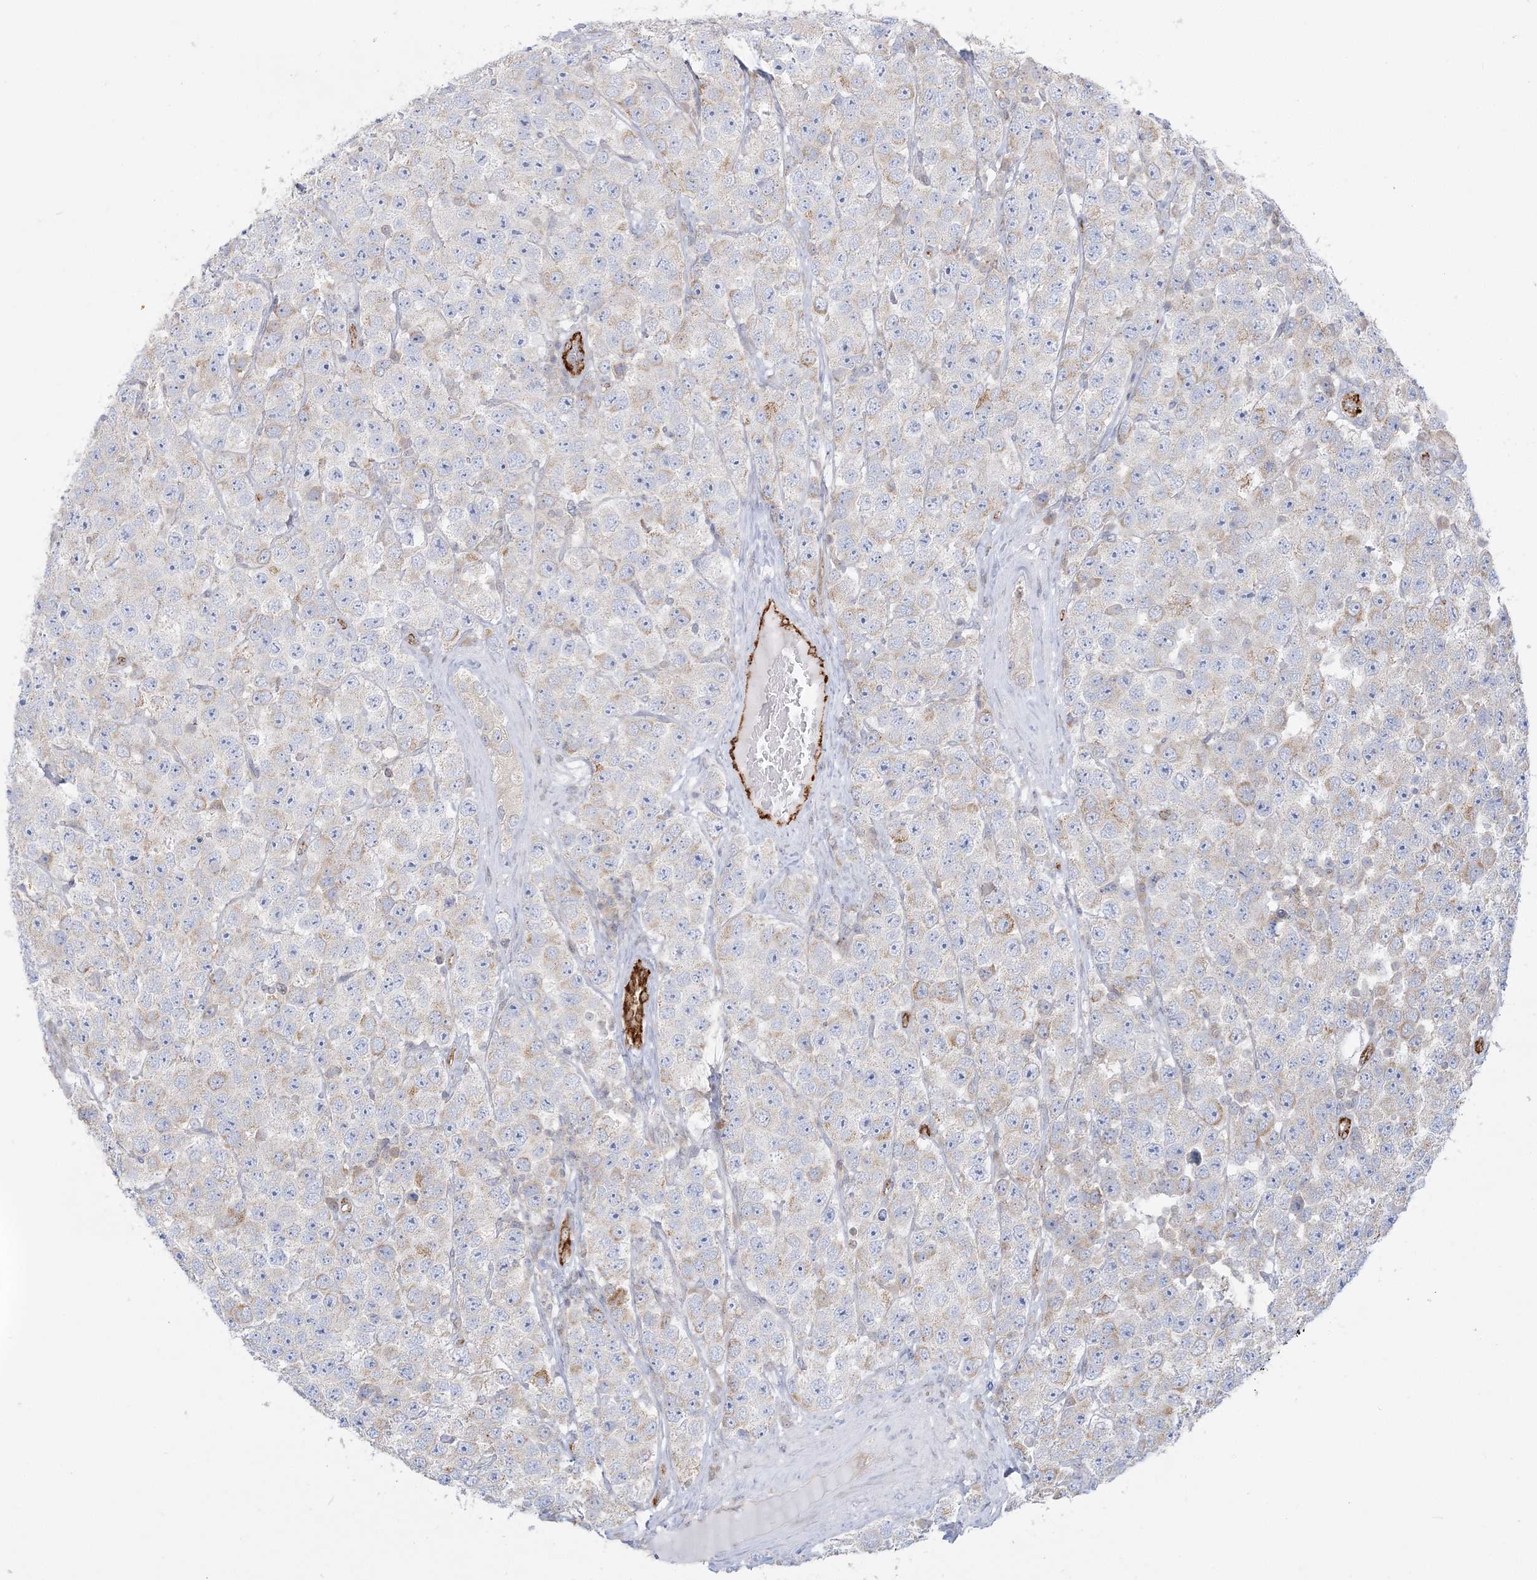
{"staining": {"intensity": "weak", "quantity": "<25%", "location": "cytoplasmic/membranous"}, "tissue": "testis cancer", "cell_type": "Tumor cells", "image_type": "cancer", "snomed": [{"axis": "morphology", "description": "Seminoma, NOS"}, {"axis": "topography", "description": "Testis"}], "caption": "Immunohistochemistry photomicrograph of neoplastic tissue: human testis seminoma stained with DAB displays no significant protein expression in tumor cells. (Stains: DAB (3,3'-diaminobenzidine) immunohistochemistry (IHC) with hematoxylin counter stain, Microscopy: brightfield microscopy at high magnification).", "gene": "INPP1", "patient": {"sex": "male", "age": 28}}